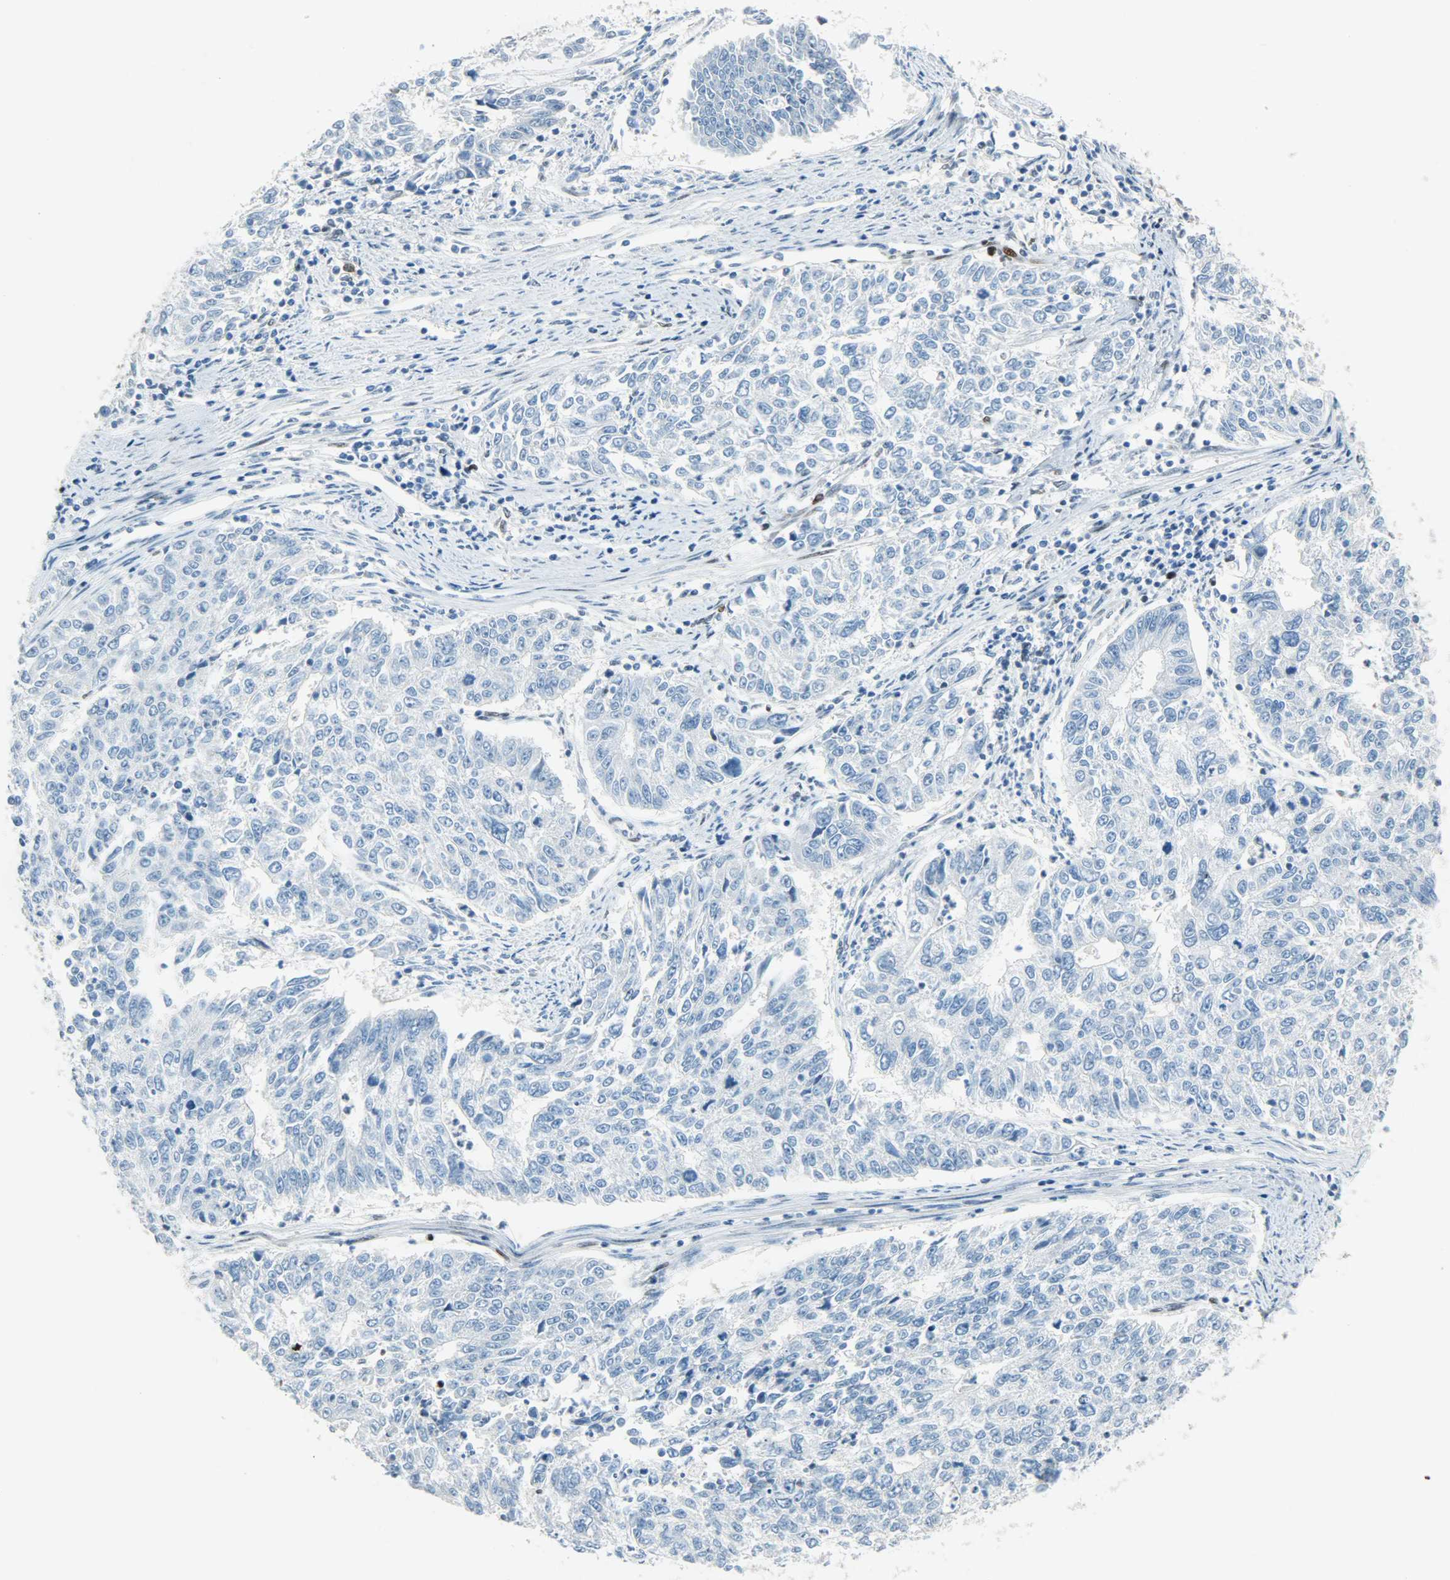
{"staining": {"intensity": "negative", "quantity": "none", "location": "none"}, "tissue": "endometrial cancer", "cell_type": "Tumor cells", "image_type": "cancer", "snomed": [{"axis": "morphology", "description": "Adenocarcinoma, NOS"}, {"axis": "topography", "description": "Endometrium"}], "caption": "This is a micrograph of IHC staining of endometrial adenocarcinoma, which shows no expression in tumor cells.", "gene": "JUNB", "patient": {"sex": "female", "age": 42}}